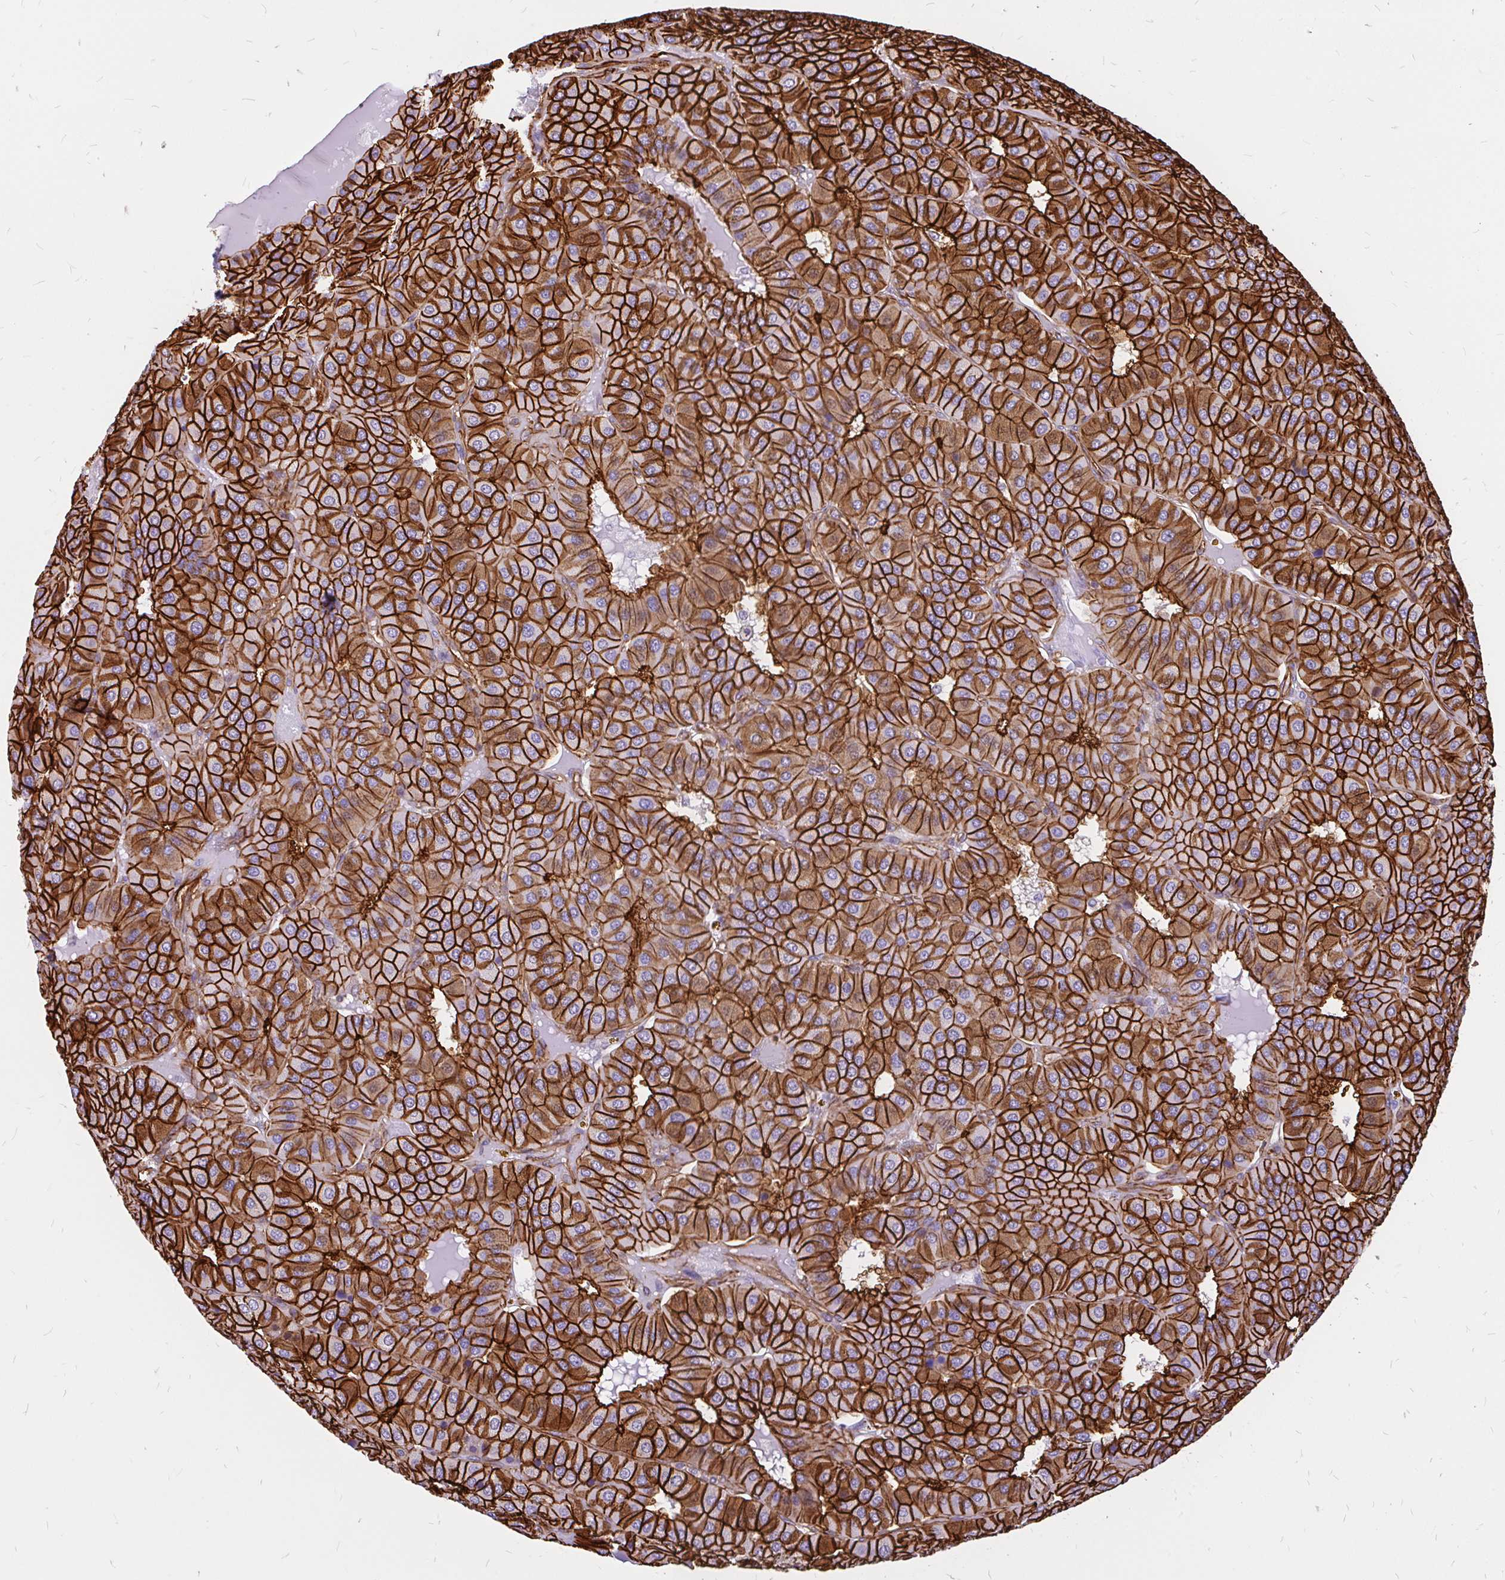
{"staining": {"intensity": "strong", "quantity": ">75%", "location": "cytoplasmic/membranous"}, "tissue": "parathyroid gland", "cell_type": "Glandular cells", "image_type": "normal", "snomed": [{"axis": "morphology", "description": "Normal tissue, NOS"}, {"axis": "morphology", "description": "Adenoma, NOS"}, {"axis": "topography", "description": "Parathyroid gland"}], "caption": "Normal parathyroid gland demonstrates strong cytoplasmic/membranous staining in about >75% of glandular cells, visualized by immunohistochemistry.", "gene": "MAP1LC3B2", "patient": {"sex": "female", "age": 86}}